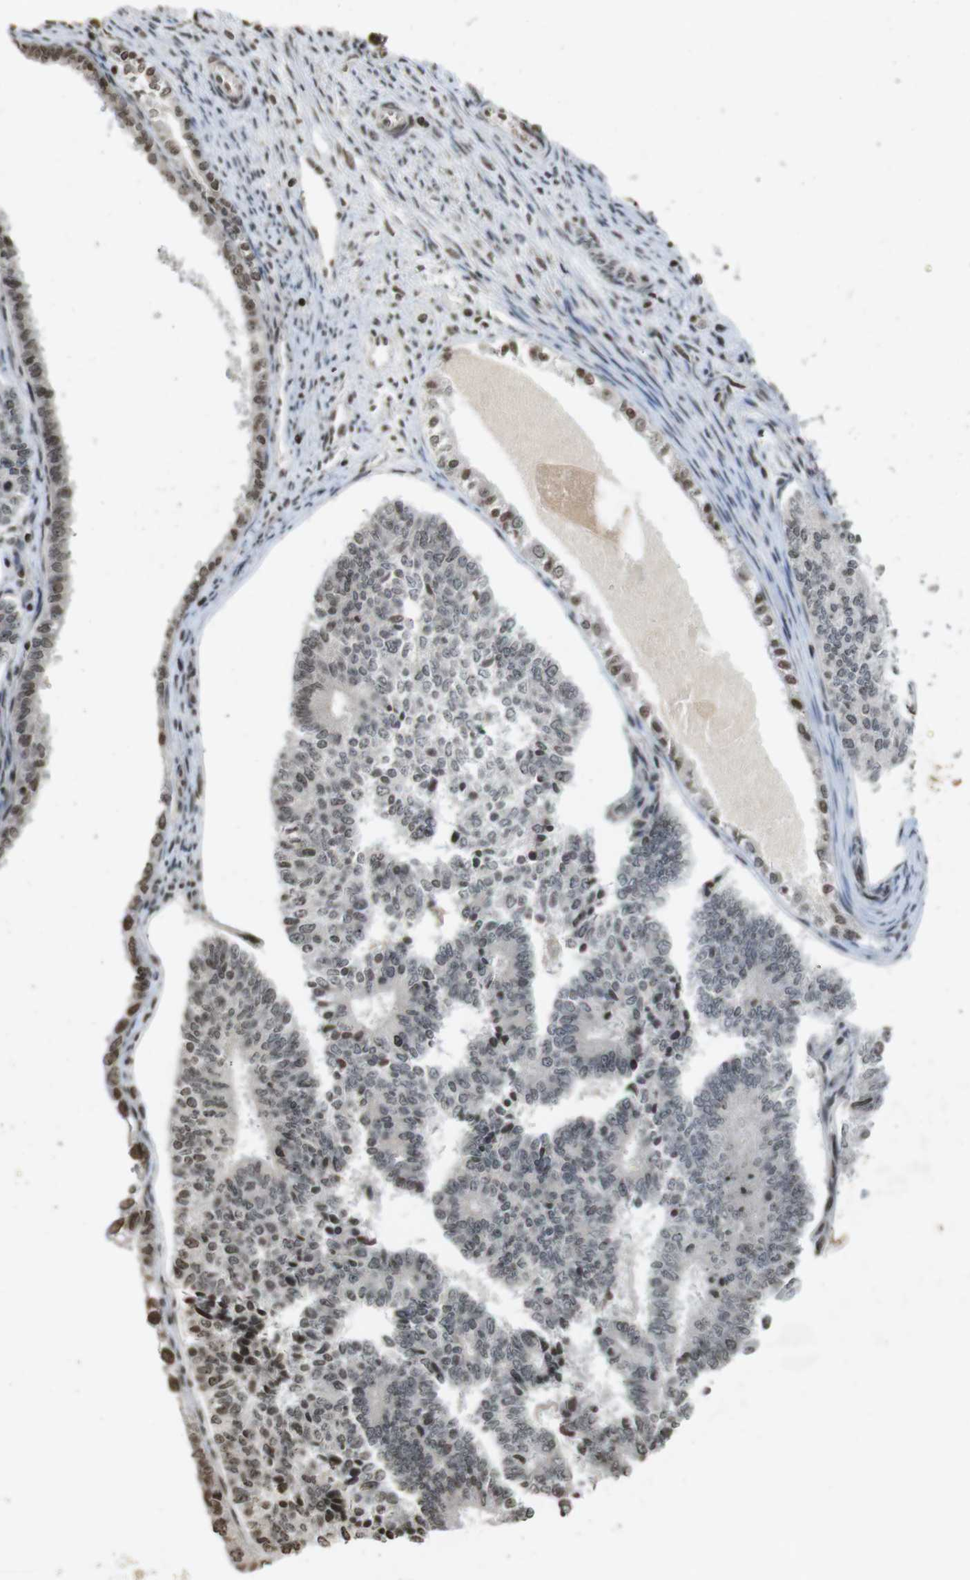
{"staining": {"intensity": "weak", "quantity": "<25%", "location": "nuclear"}, "tissue": "endometrial cancer", "cell_type": "Tumor cells", "image_type": "cancer", "snomed": [{"axis": "morphology", "description": "Adenocarcinoma, NOS"}, {"axis": "topography", "description": "Endometrium"}], "caption": "High magnification brightfield microscopy of endometrial adenocarcinoma stained with DAB (brown) and counterstained with hematoxylin (blue): tumor cells show no significant expression.", "gene": "FOXA3", "patient": {"sex": "female", "age": 70}}